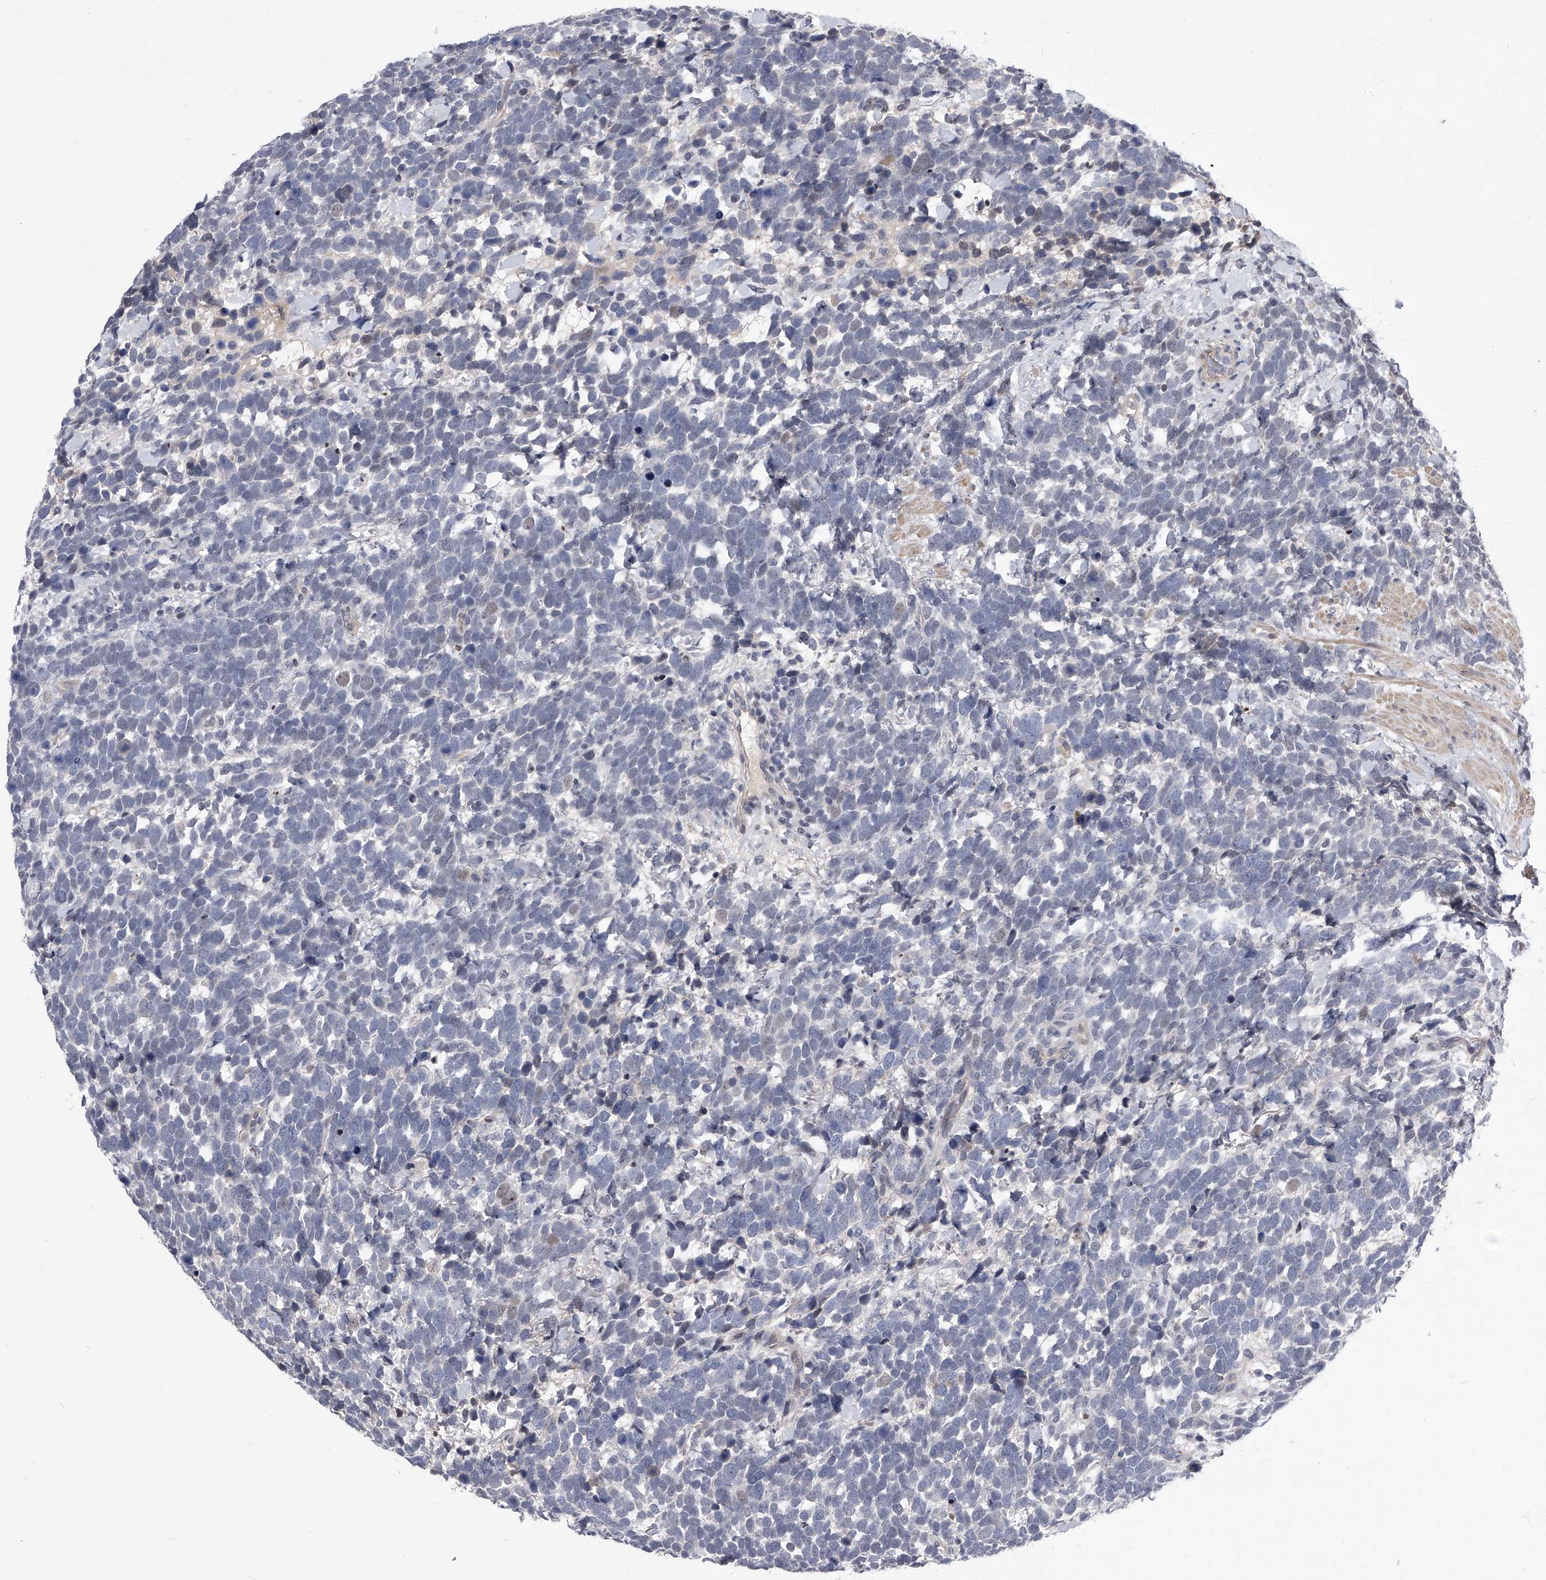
{"staining": {"intensity": "negative", "quantity": "none", "location": "none"}, "tissue": "urothelial cancer", "cell_type": "Tumor cells", "image_type": "cancer", "snomed": [{"axis": "morphology", "description": "Urothelial carcinoma, High grade"}, {"axis": "topography", "description": "Urinary bladder"}], "caption": "This is an immunohistochemistry photomicrograph of urothelial carcinoma (high-grade). There is no staining in tumor cells.", "gene": "ZNF76", "patient": {"sex": "female", "age": 82}}